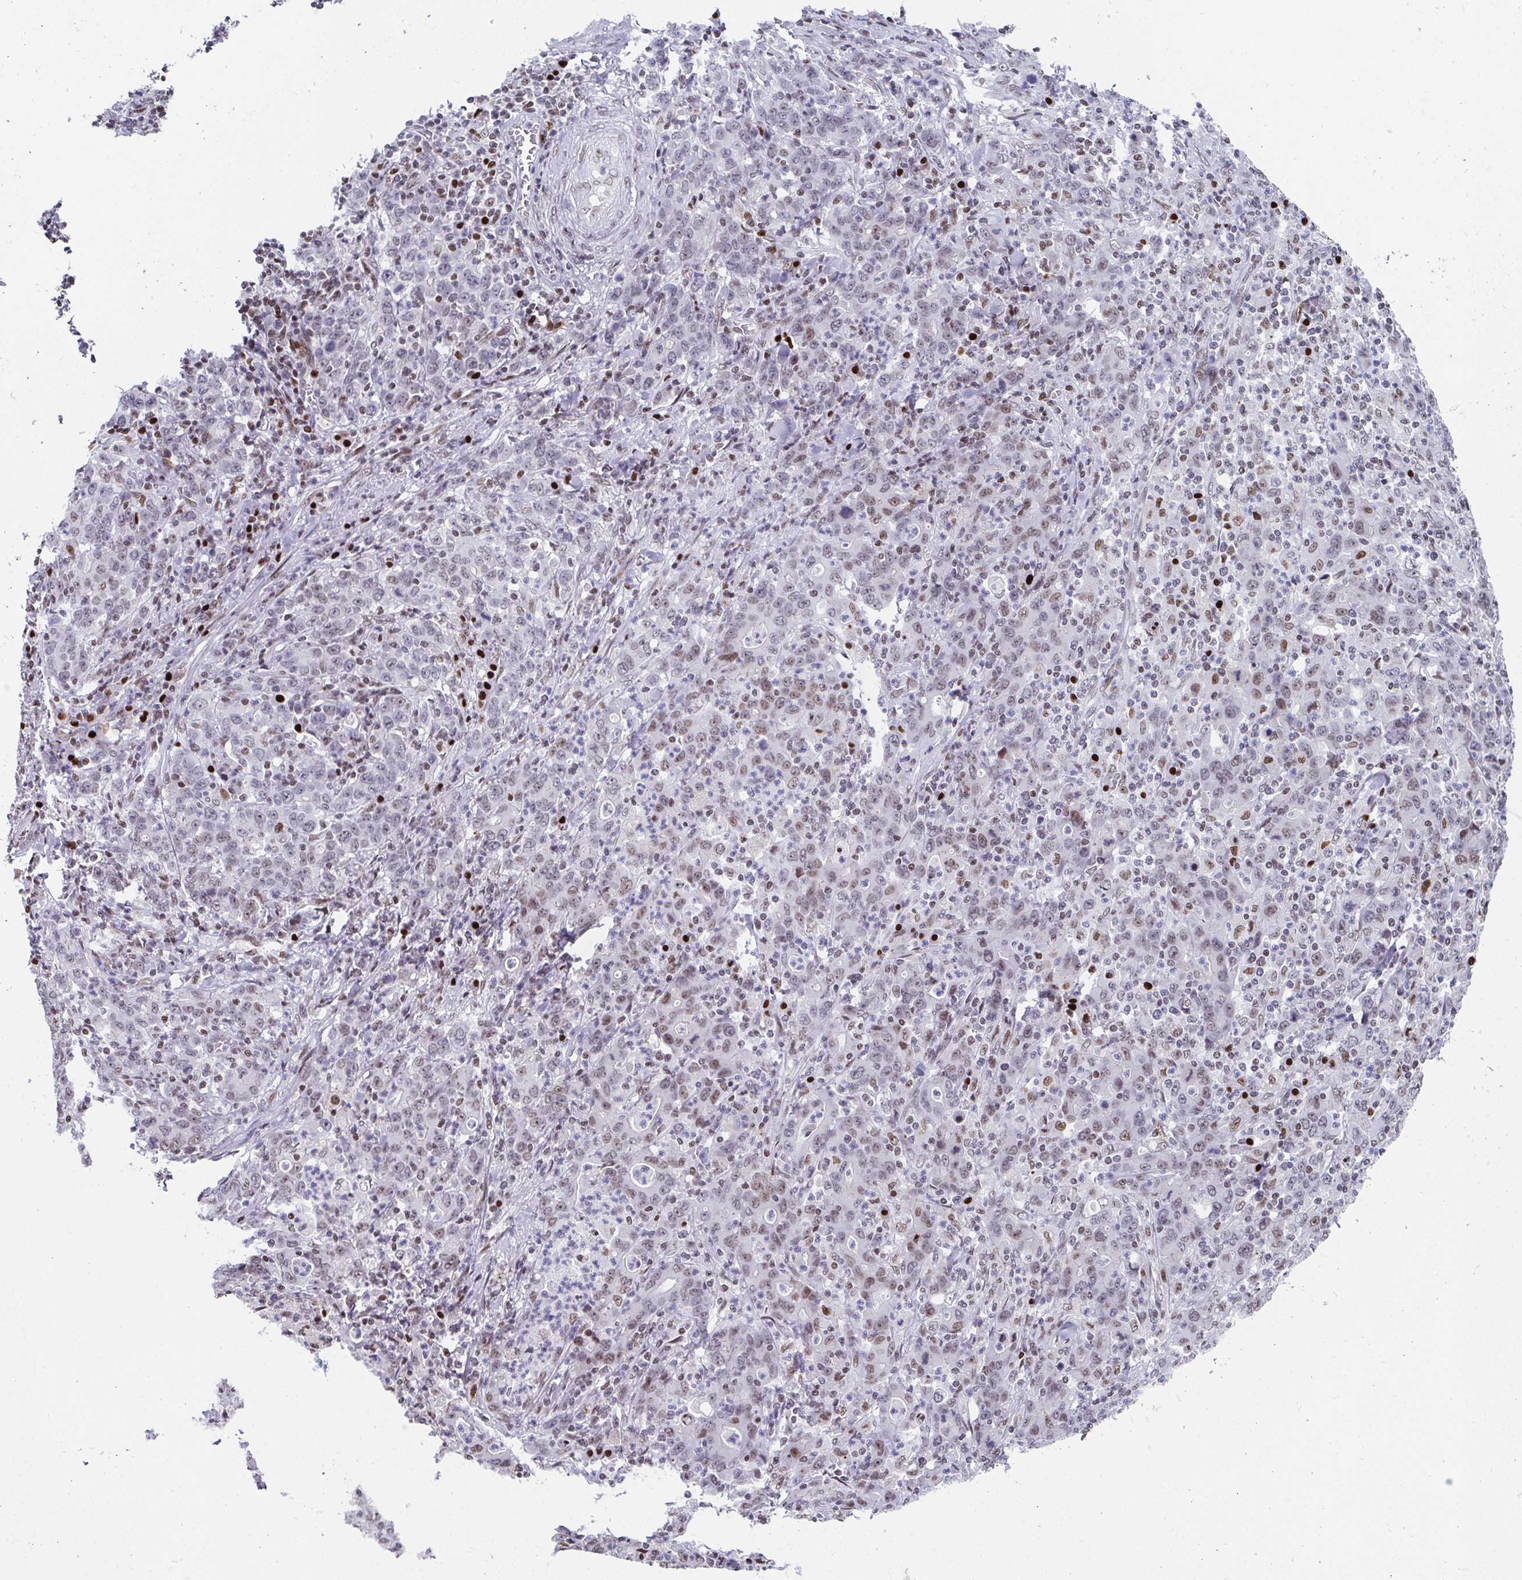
{"staining": {"intensity": "weak", "quantity": "<25%", "location": "nuclear"}, "tissue": "stomach cancer", "cell_type": "Tumor cells", "image_type": "cancer", "snomed": [{"axis": "morphology", "description": "Adenocarcinoma, NOS"}, {"axis": "topography", "description": "Stomach, upper"}], "caption": "This is an immunohistochemistry (IHC) image of human stomach cancer. There is no expression in tumor cells.", "gene": "RB1", "patient": {"sex": "male", "age": 69}}